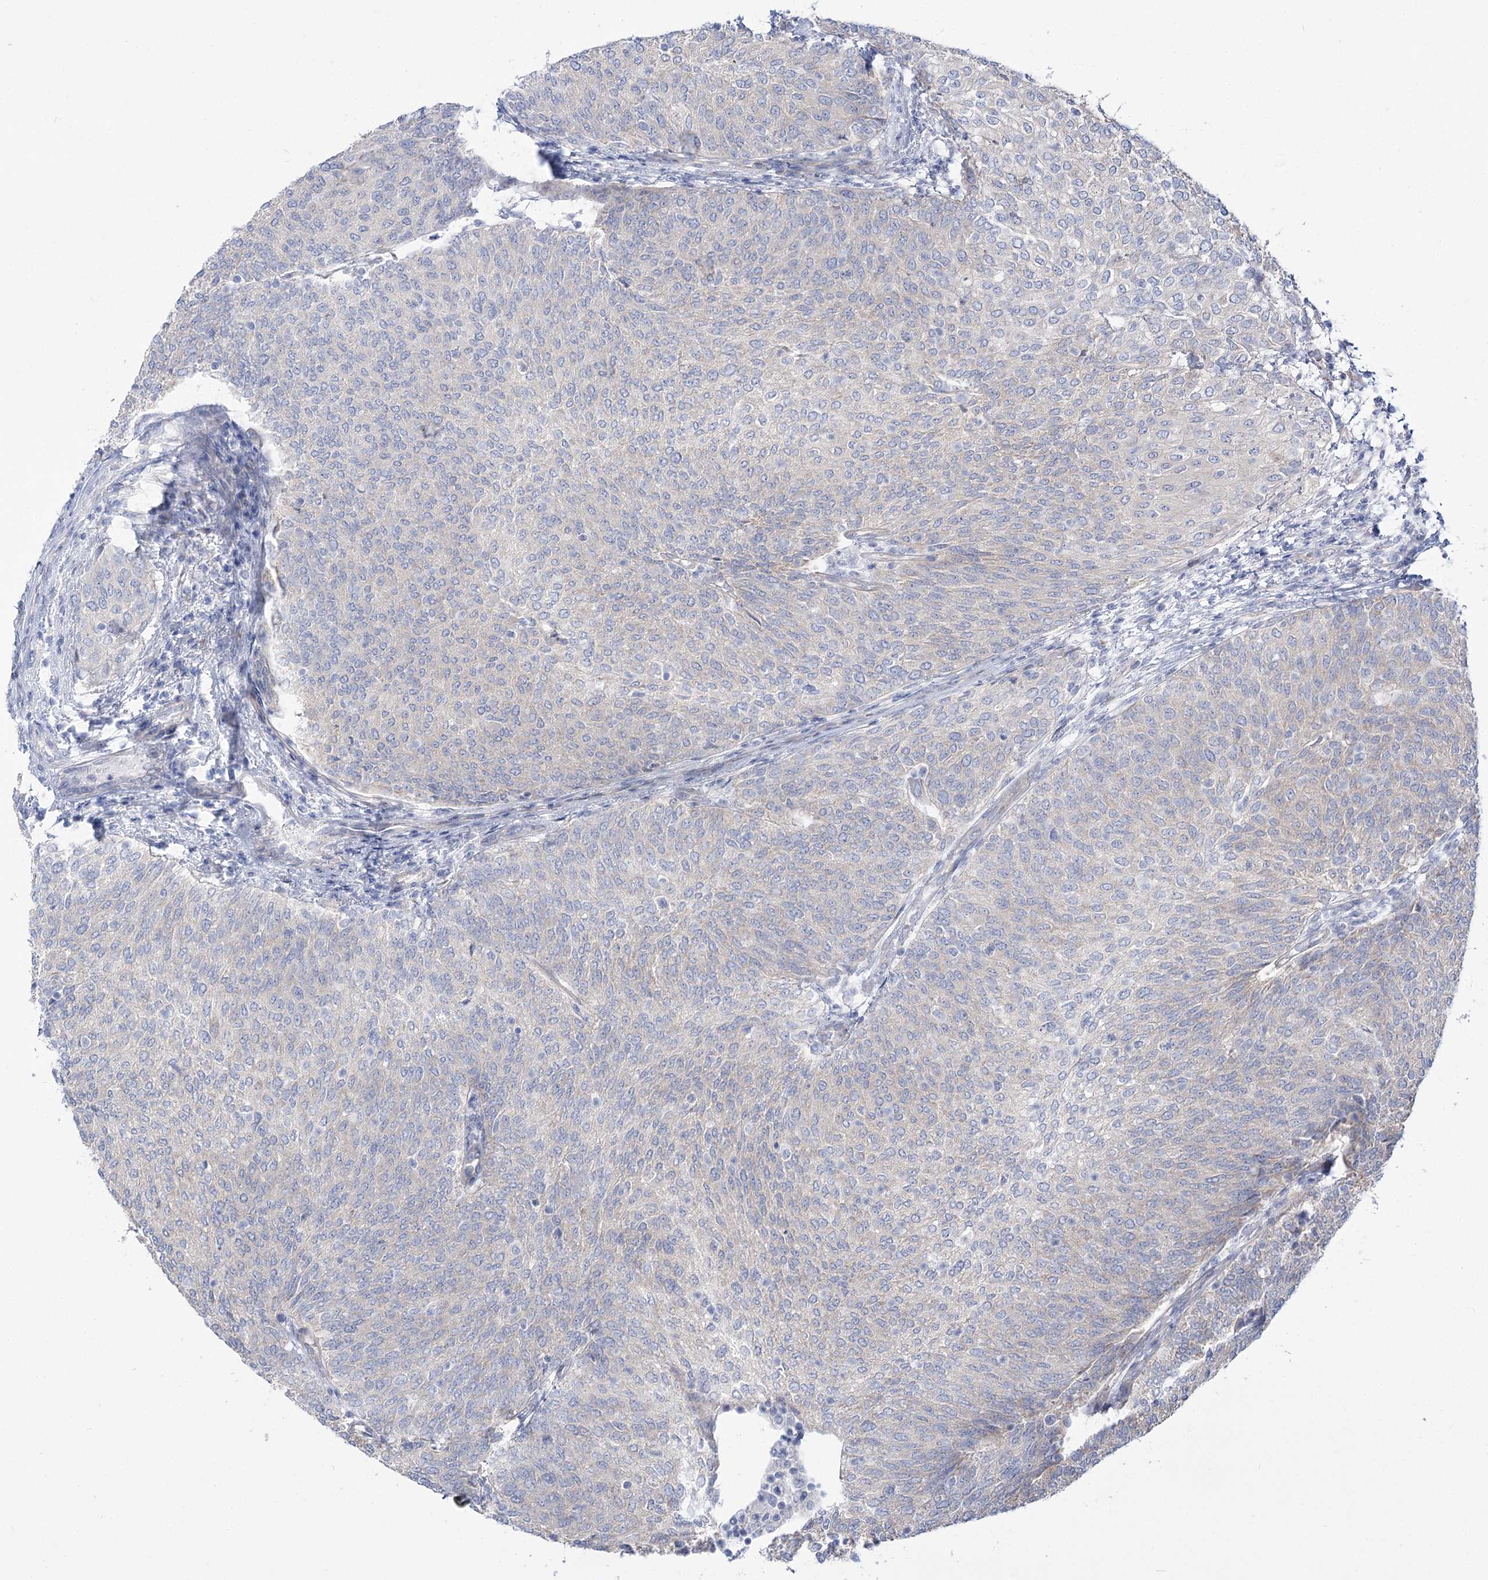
{"staining": {"intensity": "negative", "quantity": "none", "location": "none"}, "tissue": "urothelial cancer", "cell_type": "Tumor cells", "image_type": "cancer", "snomed": [{"axis": "morphology", "description": "Urothelial carcinoma, Low grade"}, {"axis": "topography", "description": "Urinary bladder"}], "caption": "Tumor cells are negative for protein expression in human urothelial carcinoma (low-grade).", "gene": "SUOX", "patient": {"sex": "female", "age": 79}}